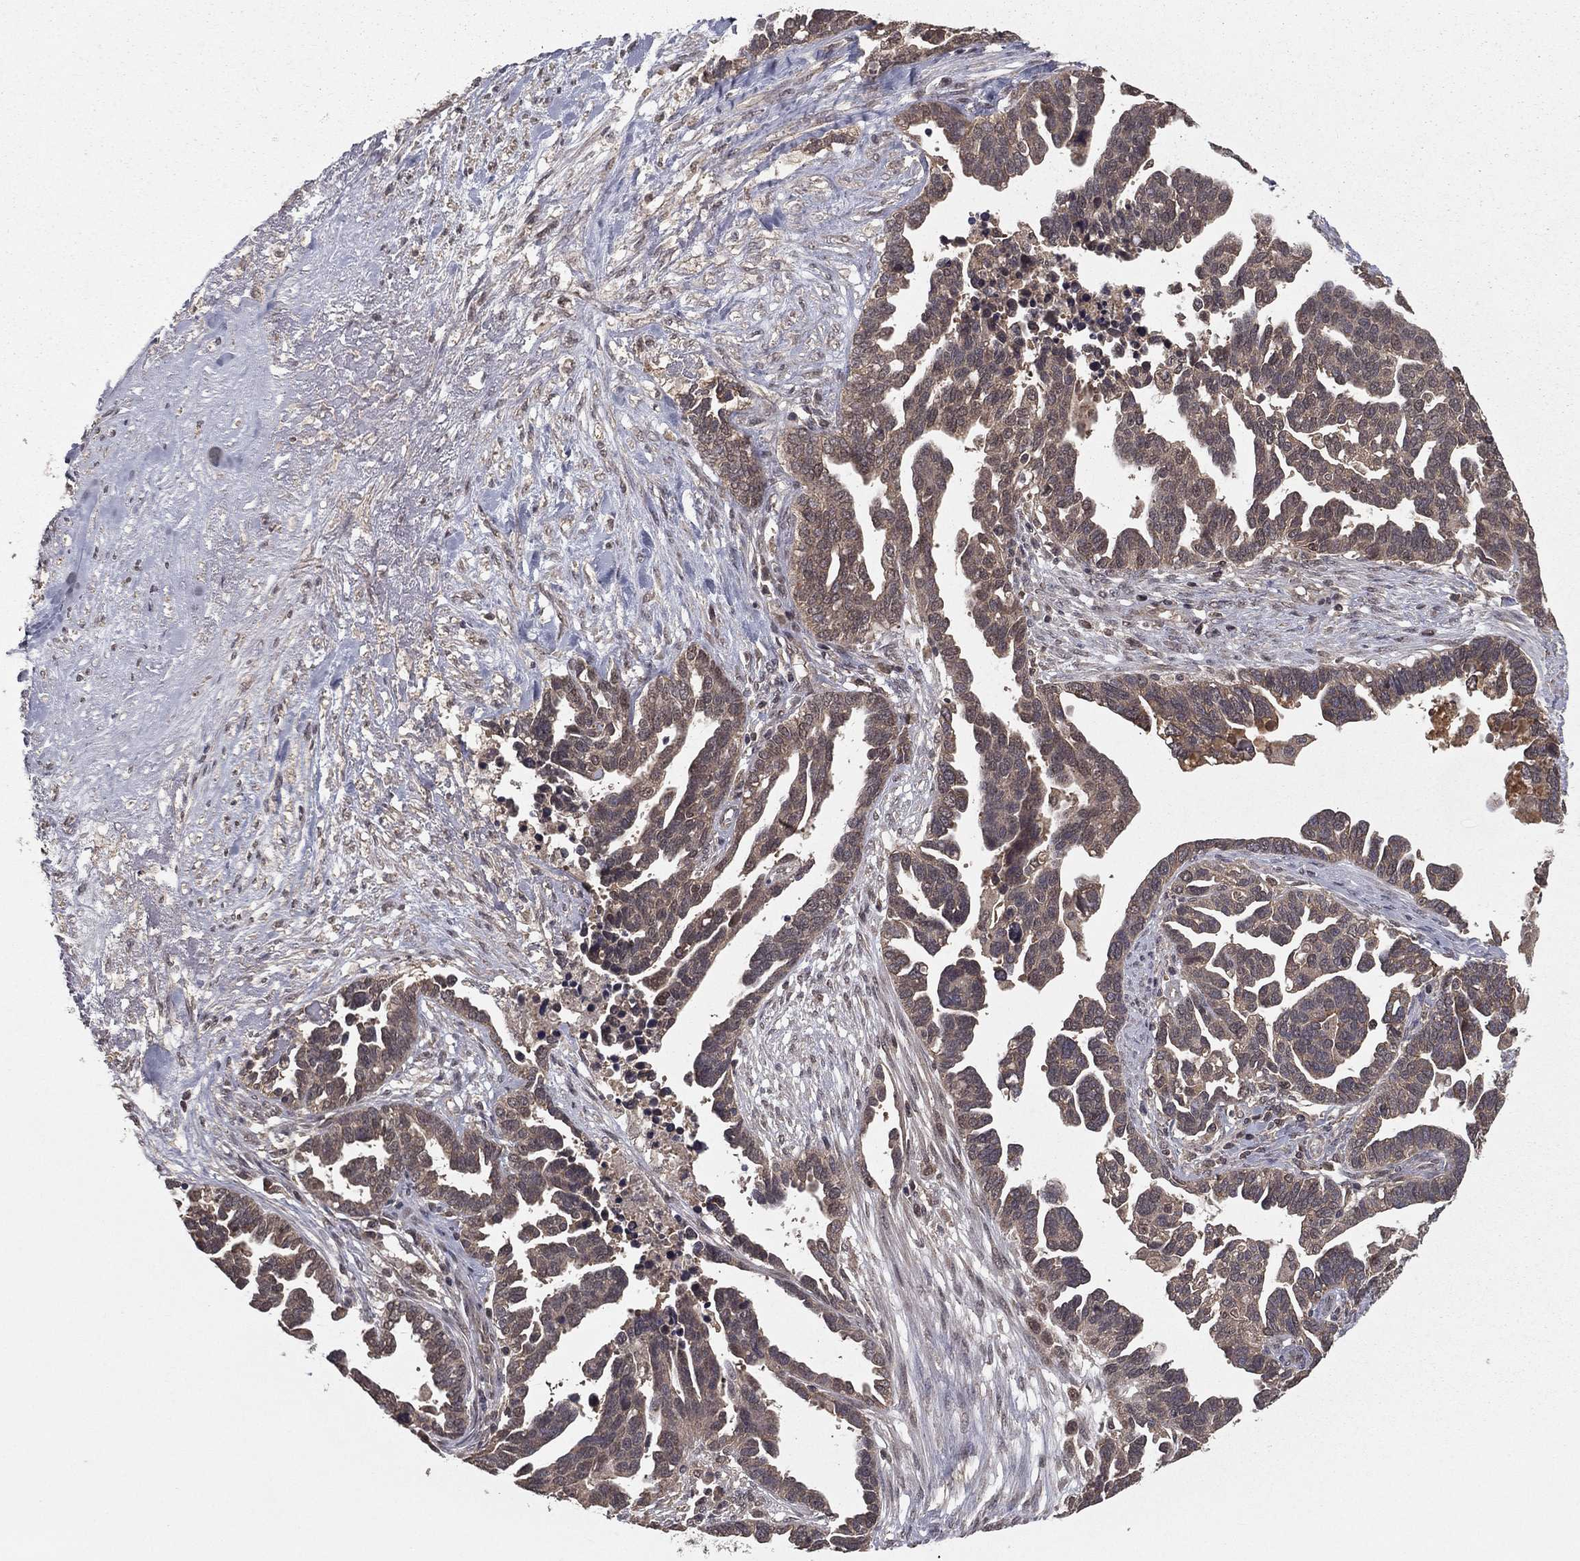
{"staining": {"intensity": "weak", "quantity": ">75%", "location": "cytoplasmic/membranous"}, "tissue": "ovarian cancer", "cell_type": "Tumor cells", "image_type": "cancer", "snomed": [{"axis": "morphology", "description": "Cystadenocarcinoma, serous, NOS"}, {"axis": "topography", "description": "Ovary"}], "caption": "Ovarian cancer stained with a protein marker exhibits weak staining in tumor cells.", "gene": "ZDHHC15", "patient": {"sex": "female", "age": 54}}